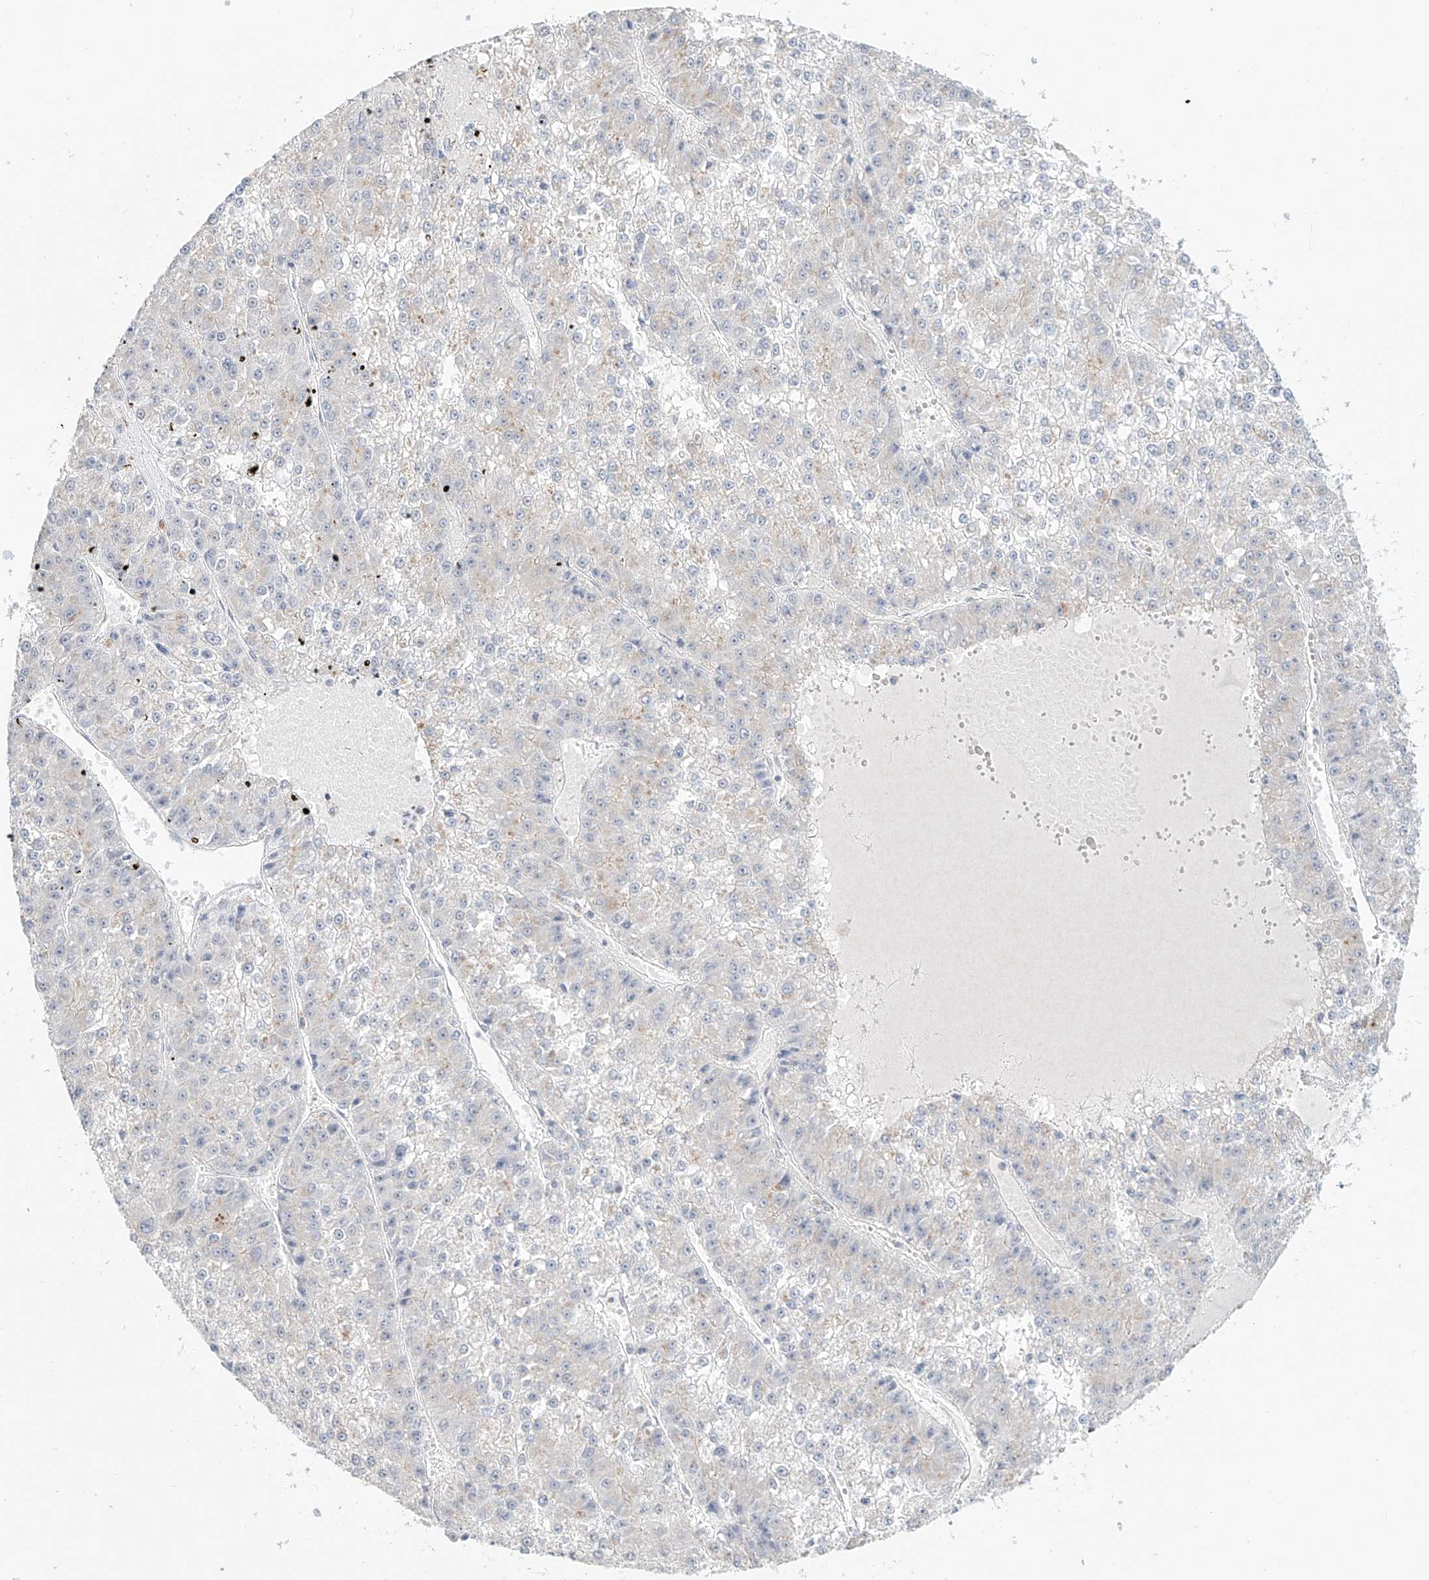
{"staining": {"intensity": "negative", "quantity": "none", "location": "none"}, "tissue": "liver cancer", "cell_type": "Tumor cells", "image_type": "cancer", "snomed": [{"axis": "morphology", "description": "Carcinoma, Hepatocellular, NOS"}, {"axis": "topography", "description": "Liver"}], "caption": "An IHC photomicrograph of hepatocellular carcinoma (liver) is shown. There is no staining in tumor cells of hepatocellular carcinoma (liver). (Brightfield microscopy of DAB (3,3'-diaminobenzidine) immunohistochemistry (IHC) at high magnification).", "gene": "BSDC1", "patient": {"sex": "female", "age": 73}}